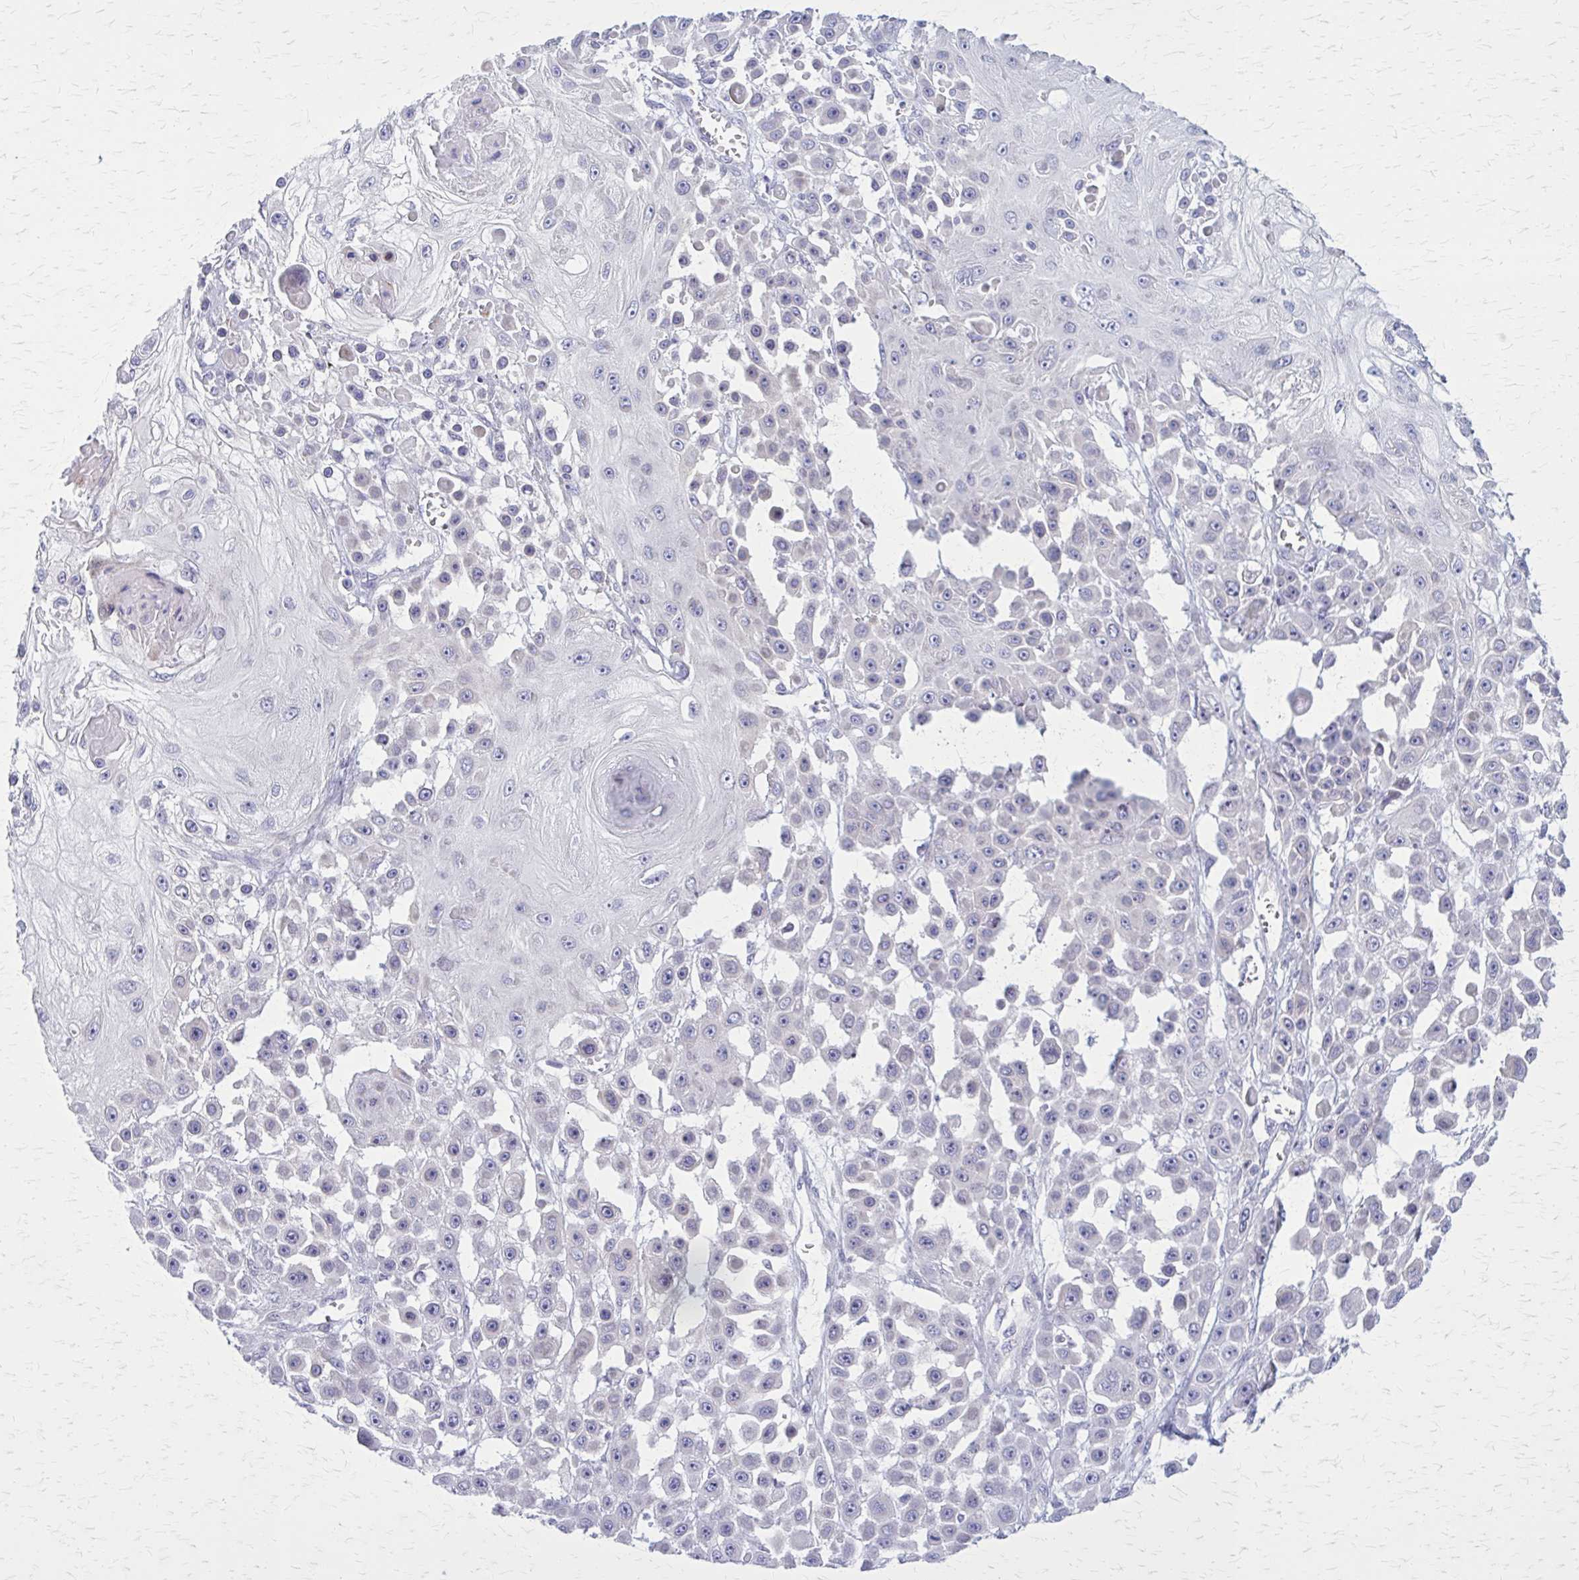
{"staining": {"intensity": "negative", "quantity": "none", "location": "none"}, "tissue": "skin cancer", "cell_type": "Tumor cells", "image_type": "cancer", "snomed": [{"axis": "morphology", "description": "Squamous cell carcinoma, NOS"}, {"axis": "topography", "description": "Skin"}], "caption": "Photomicrograph shows no protein staining in tumor cells of skin cancer tissue.", "gene": "PITPNM1", "patient": {"sex": "male", "age": 67}}